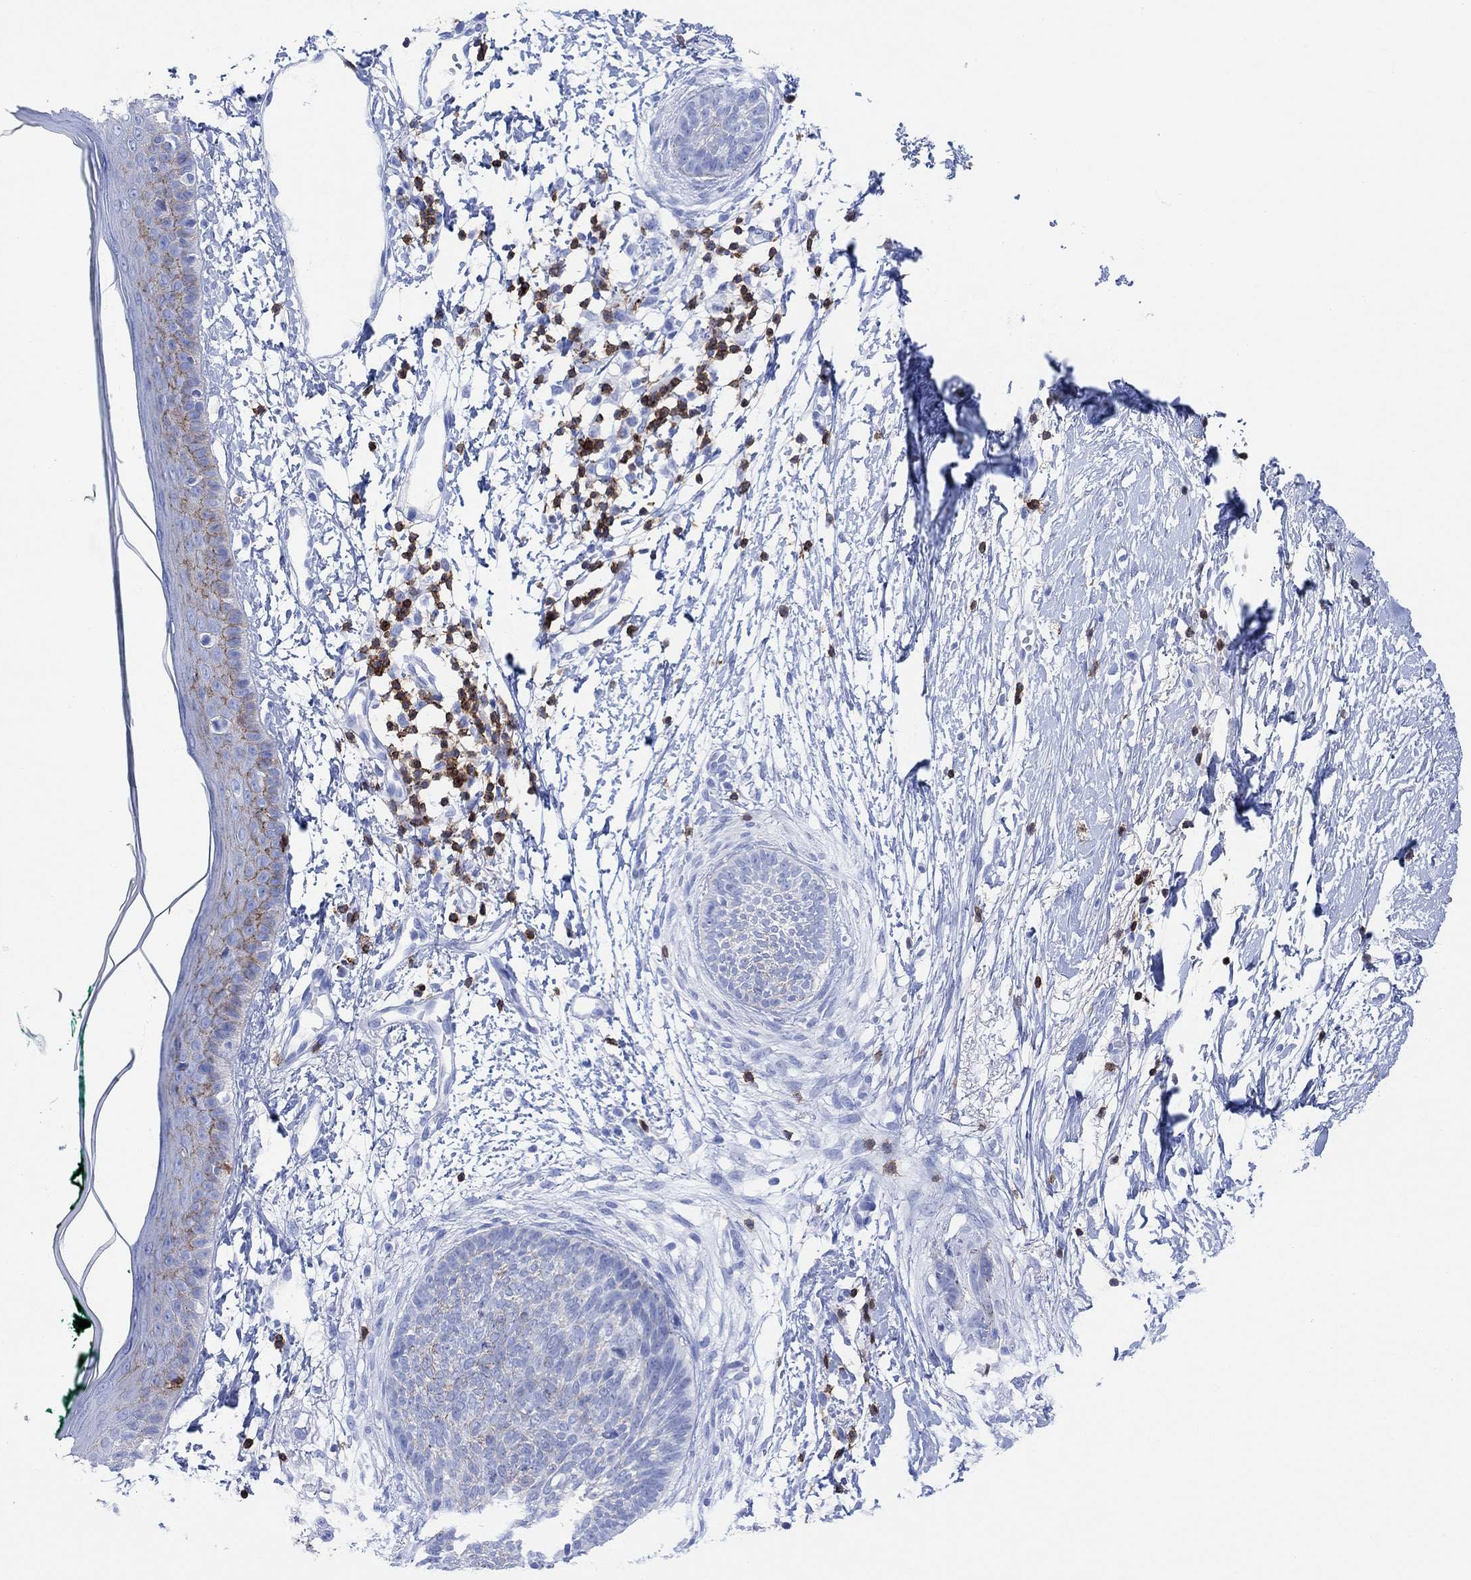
{"staining": {"intensity": "negative", "quantity": "none", "location": "none"}, "tissue": "skin cancer", "cell_type": "Tumor cells", "image_type": "cancer", "snomed": [{"axis": "morphology", "description": "Normal tissue, NOS"}, {"axis": "morphology", "description": "Basal cell carcinoma"}, {"axis": "topography", "description": "Skin"}], "caption": "Immunohistochemistry (IHC) photomicrograph of neoplastic tissue: human skin cancer (basal cell carcinoma) stained with DAB displays no significant protein positivity in tumor cells. (DAB IHC, high magnification).", "gene": "GPR65", "patient": {"sex": "male", "age": 84}}